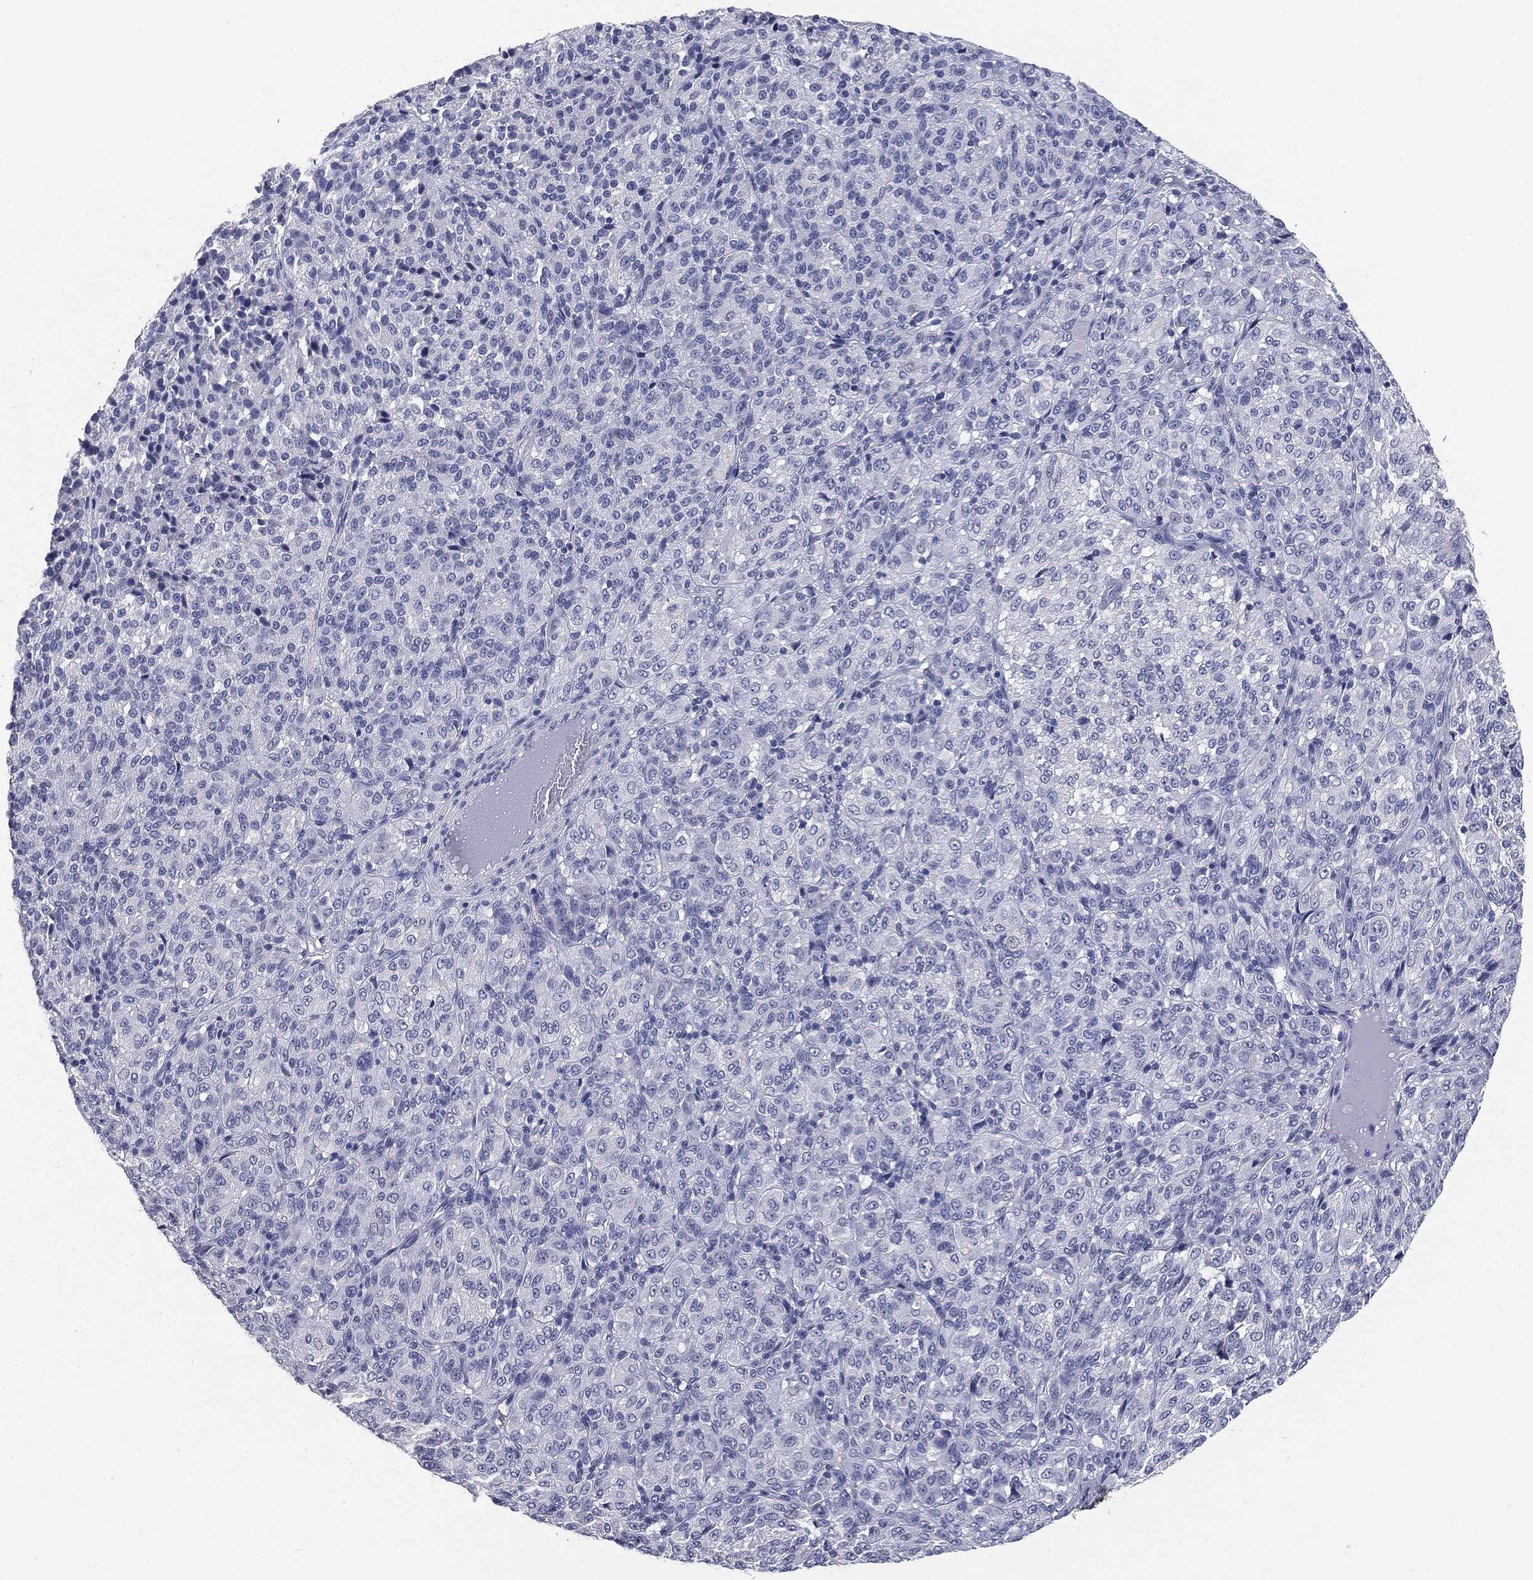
{"staining": {"intensity": "negative", "quantity": "none", "location": "none"}, "tissue": "melanoma", "cell_type": "Tumor cells", "image_type": "cancer", "snomed": [{"axis": "morphology", "description": "Malignant melanoma, Metastatic site"}, {"axis": "topography", "description": "Brain"}], "caption": "There is no significant positivity in tumor cells of malignant melanoma (metastatic site).", "gene": "MUC1", "patient": {"sex": "female", "age": 56}}